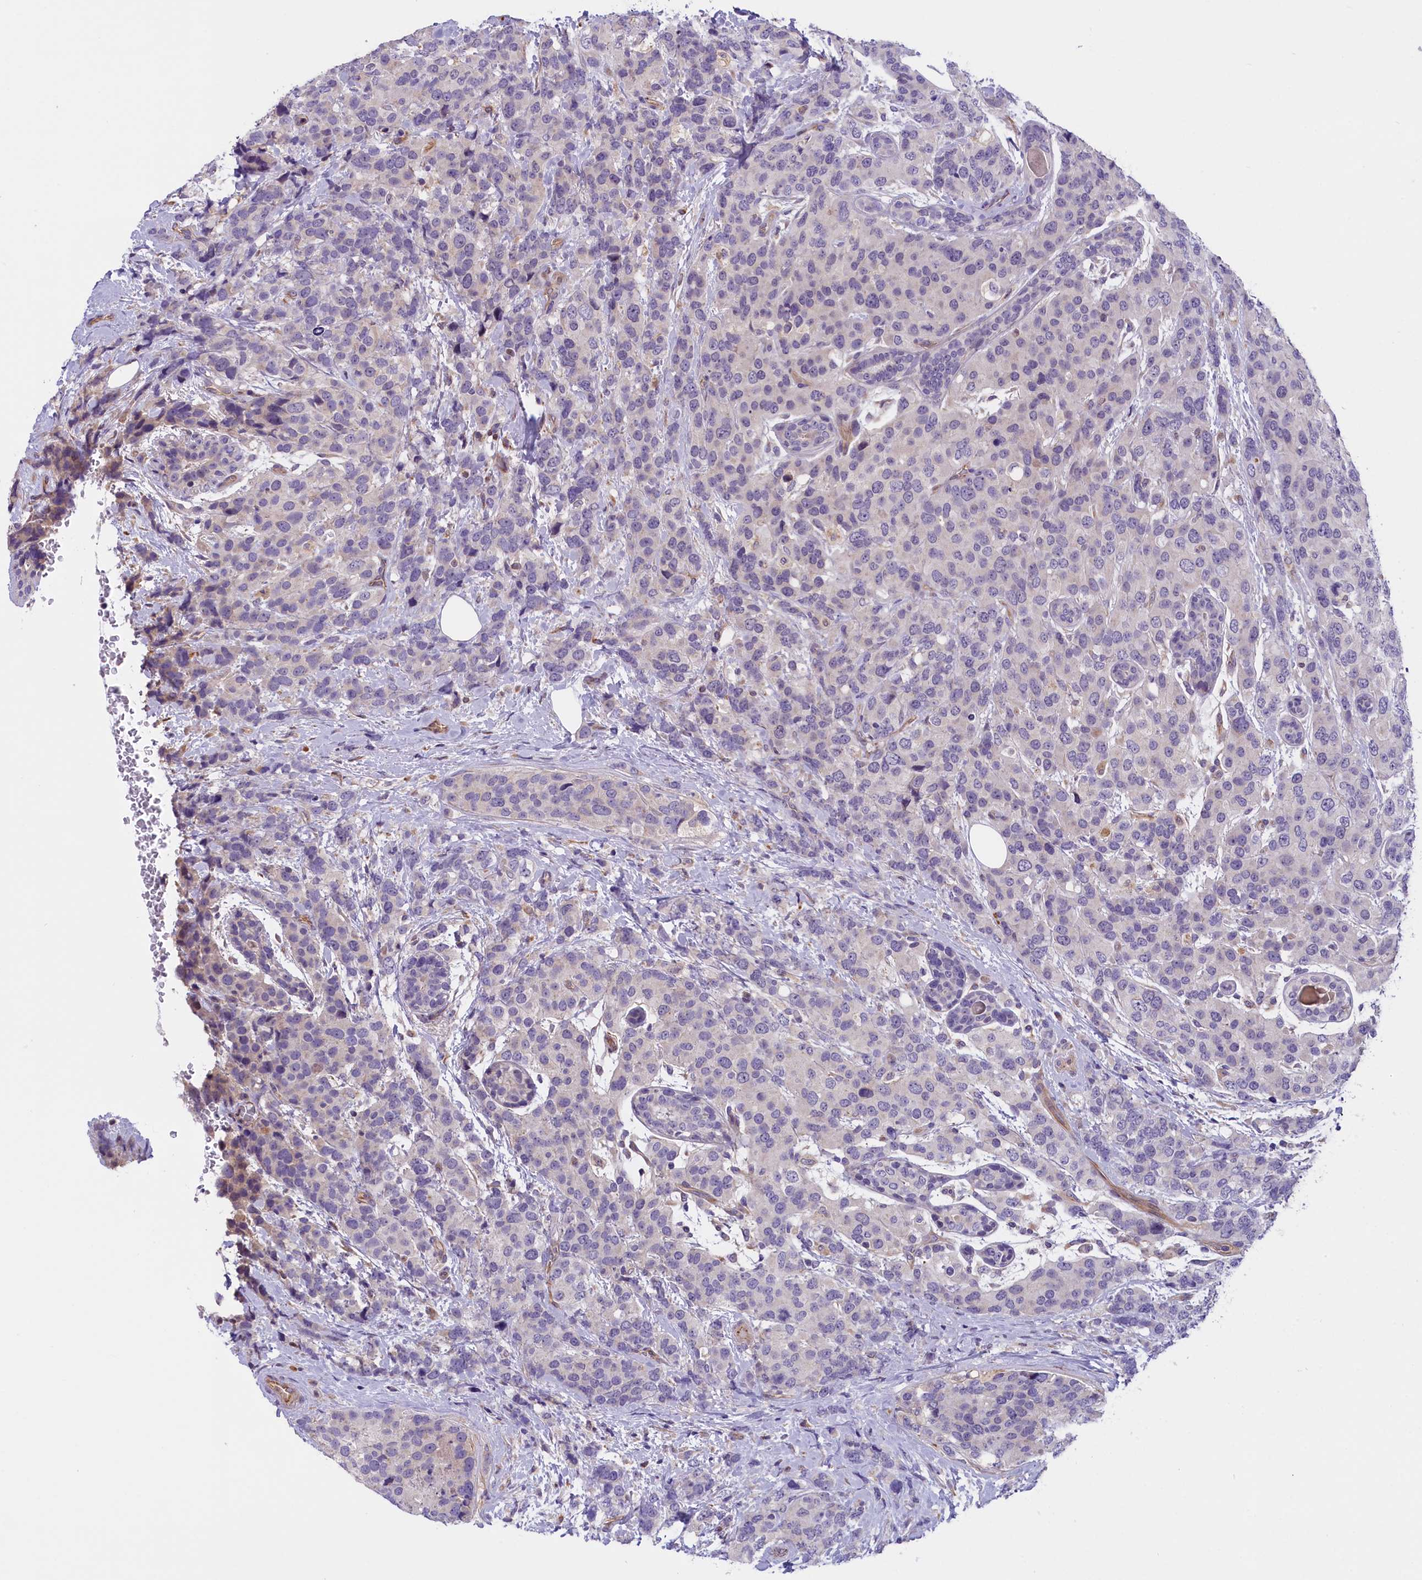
{"staining": {"intensity": "negative", "quantity": "none", "location": "none"}, "tissue": "breast cancer", "cell_type": "Tumor cells", "image_type": "cancer", "snomed": [{"axis": "morphology", "description": "Lobular carcinoma"}, {"axis": "topography", "description": "Breast"}], "caption": "IHC photomicrograph of human breast cancer stained for a protein (brown), which shows no staining in tumor cells.", "gene": "CCDC32", "patient": {"sex": "female", "age": 59}}